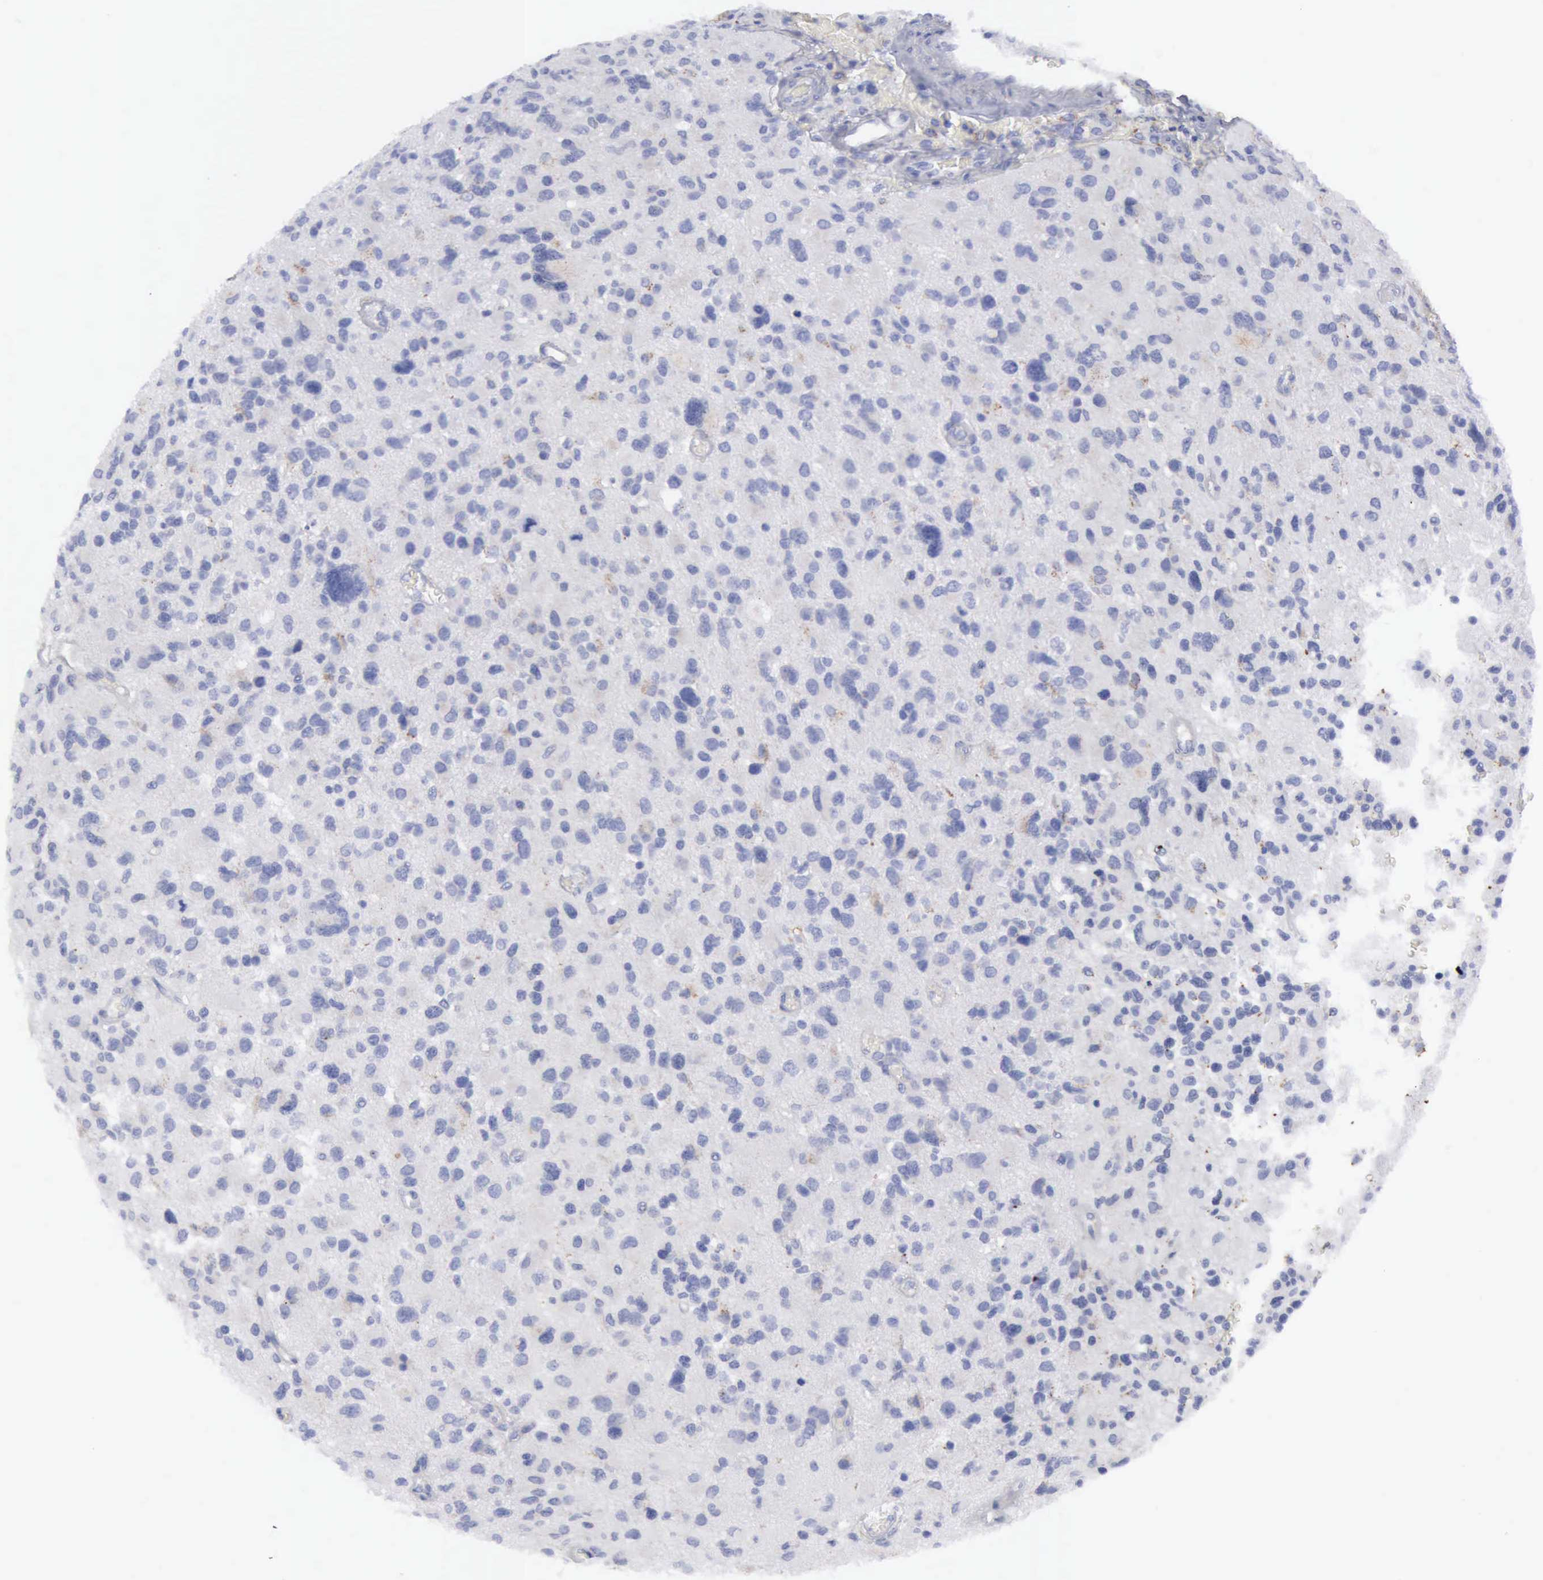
{"staining": {"intensity": "negative", "quantity": "none", "location": "none"}, "tissue": "glioma", "cell_type": "Tumor cells", "image_type": "cancer", "snomed": [{"axis": "morphology", "description": "Glioma, malignant, High grade"}, {"axis": "topography", "description": "Brain"}], "caption": "Immunohistochemistry photomicrograph of neoplastic tissue: malignant high-grade glioma stained with DAB shows no significant protein expression in tumor cells.", "gene": "CTSS", "patient": {"sex": "male", "age": 69}}